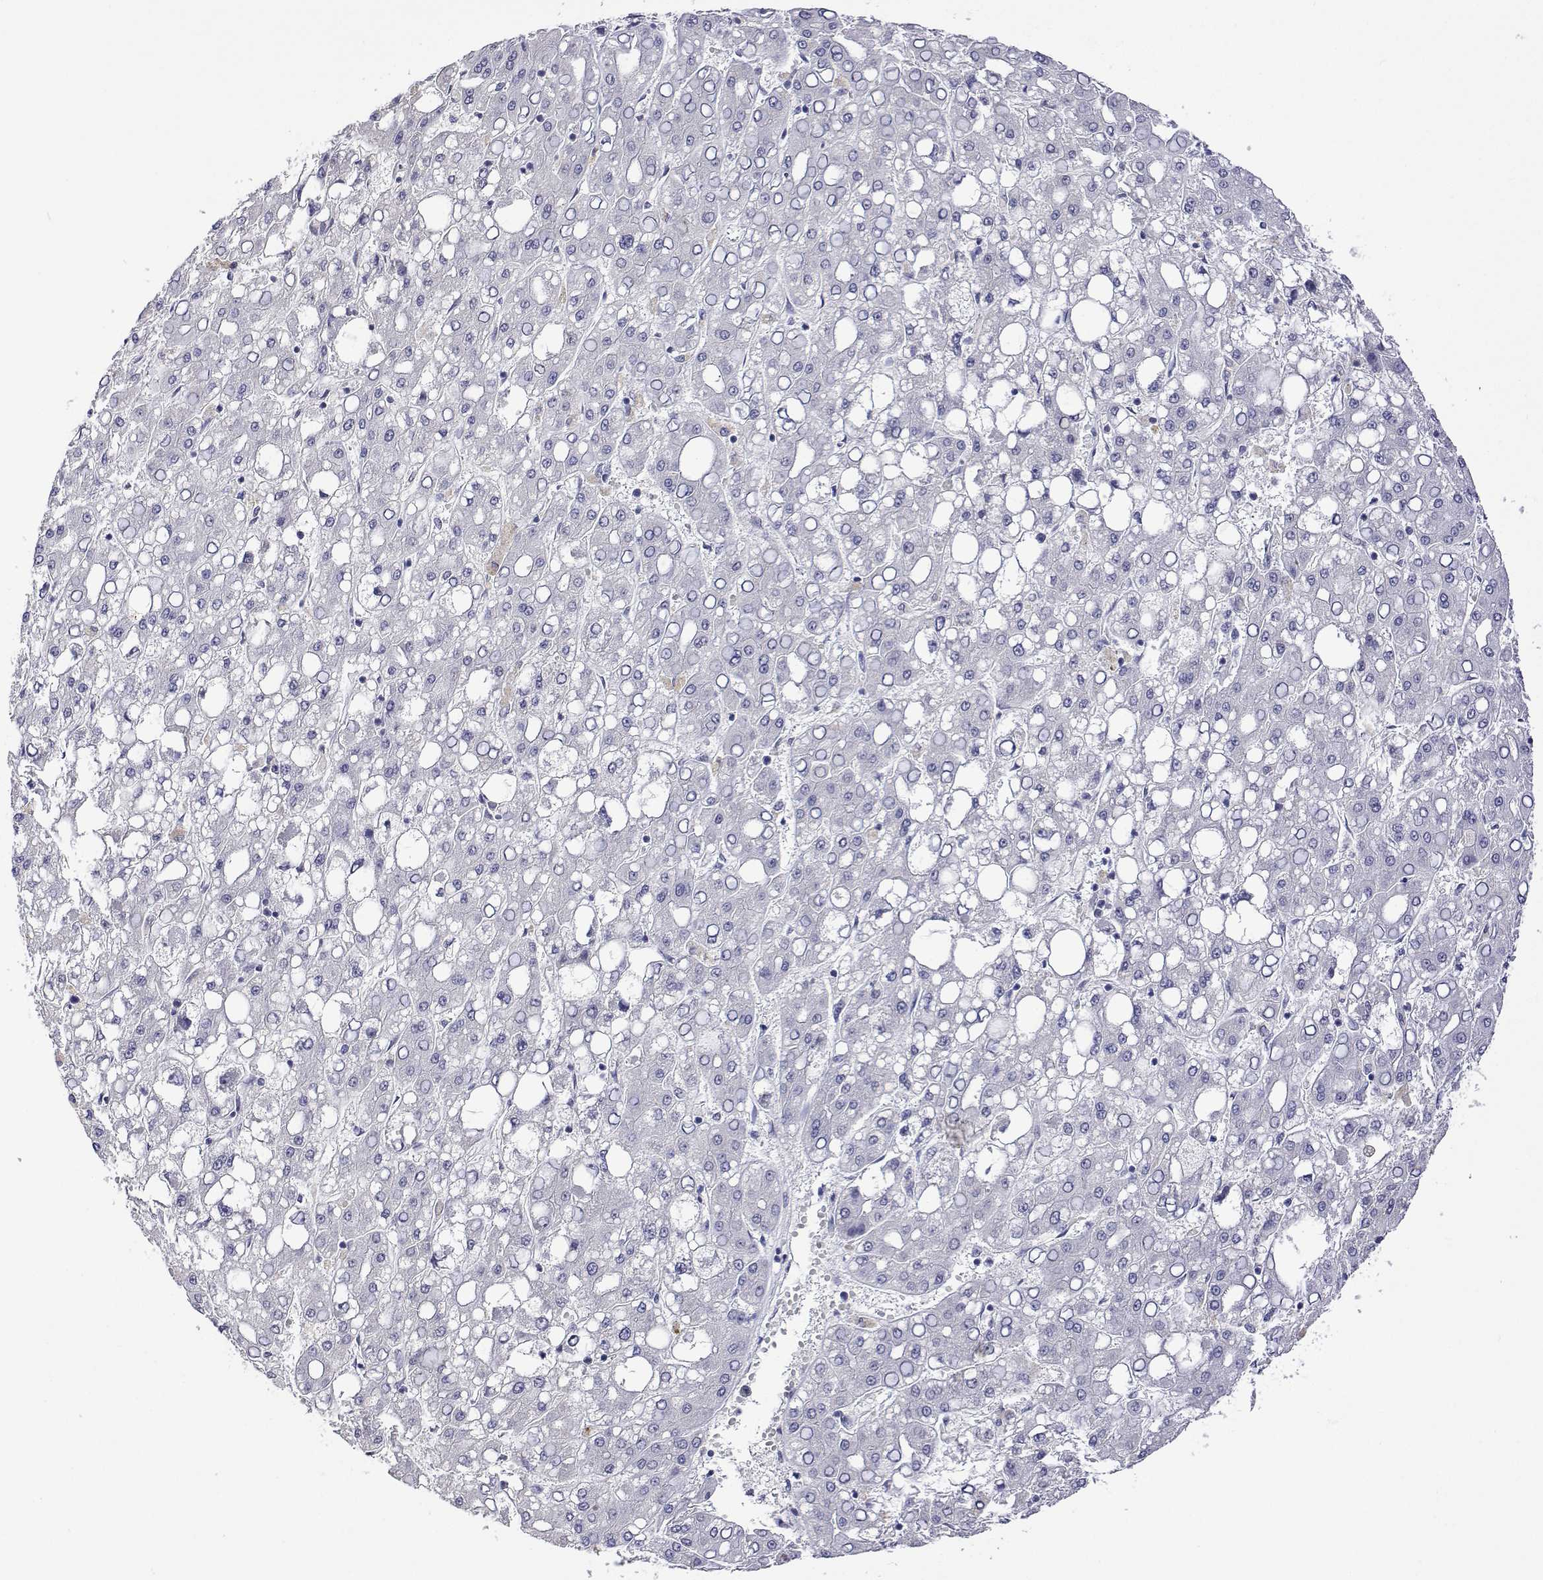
{"staining": {"intensity": "negative", "quantity": "none", "location": "none"}, "tissue": "liver cancer", "cell_type": "Tumor cells", "image_type": "cancer", "snomed": [{"axis": "morphology", "description": "Carcinoma, Hepatocellular, NOS"}, {"axis": "topography", "description": "Liver"}], "caption": "DAB (3,3'-diaminobenzidine) immunohistochemical staining of hepatocellular carcinoma (liver) shows no significant staining in tumor cells.", "gene": "PLCB1", "patient": {"sex": "male", "age": 65}}